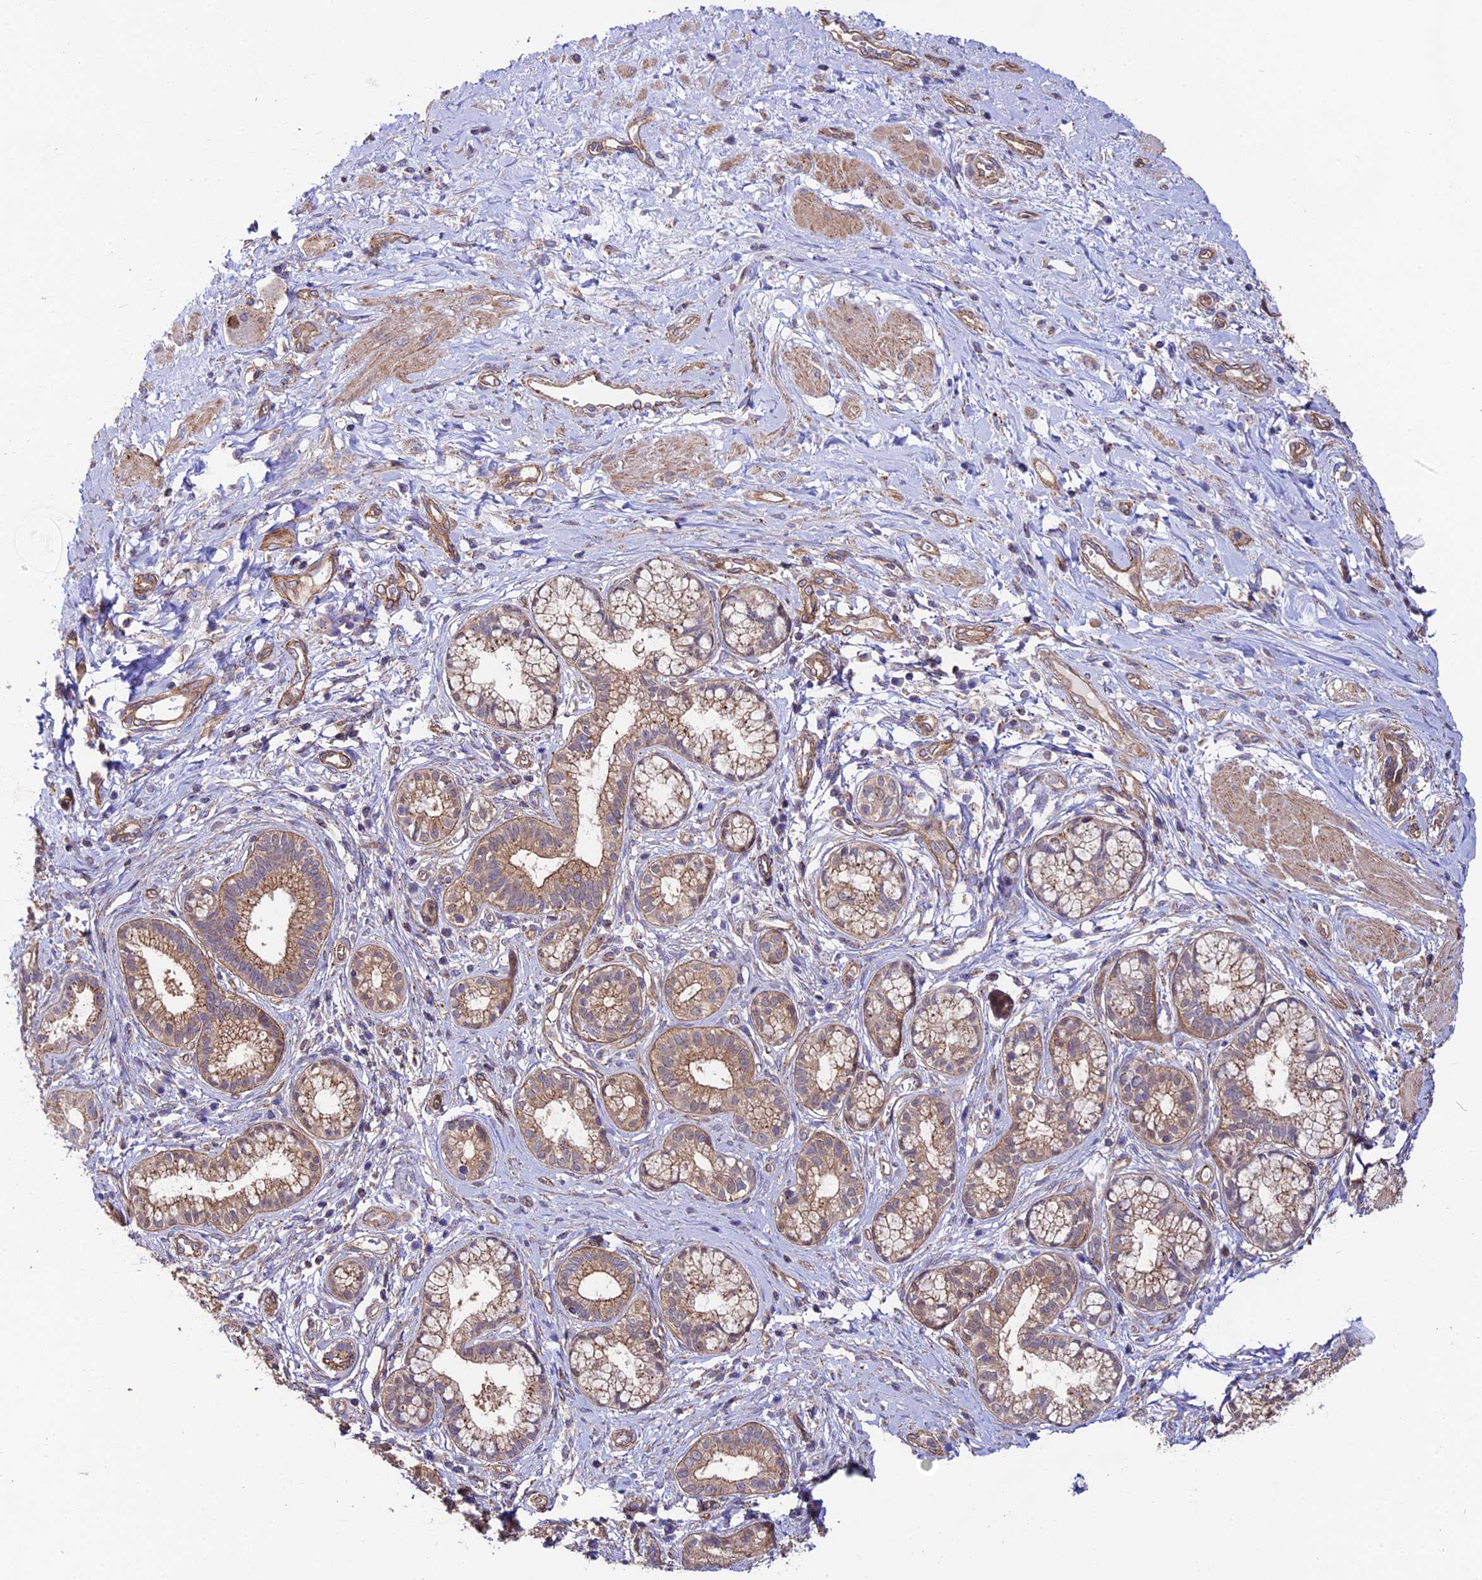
{"staining": {"intensity": "moderate", "quantity": ">75%", "location": "cytoplasmic/membranous"}, "tissue": "pancreatic cancer", "cell_type": "Tumor cells", "image_type": "cancer", "snomed": [{"axis": "morphology", "description": "Adenocarcinoma, NOS"}, {"axis": "topography", "description": "Pancreas"}], "caption": "Pancreatic adenocarcinoma stained with a protein marker exhibits moderate staining in tumor cells.", "gene": "QRFP", "patient": {"sex": "male", "age": 72}}